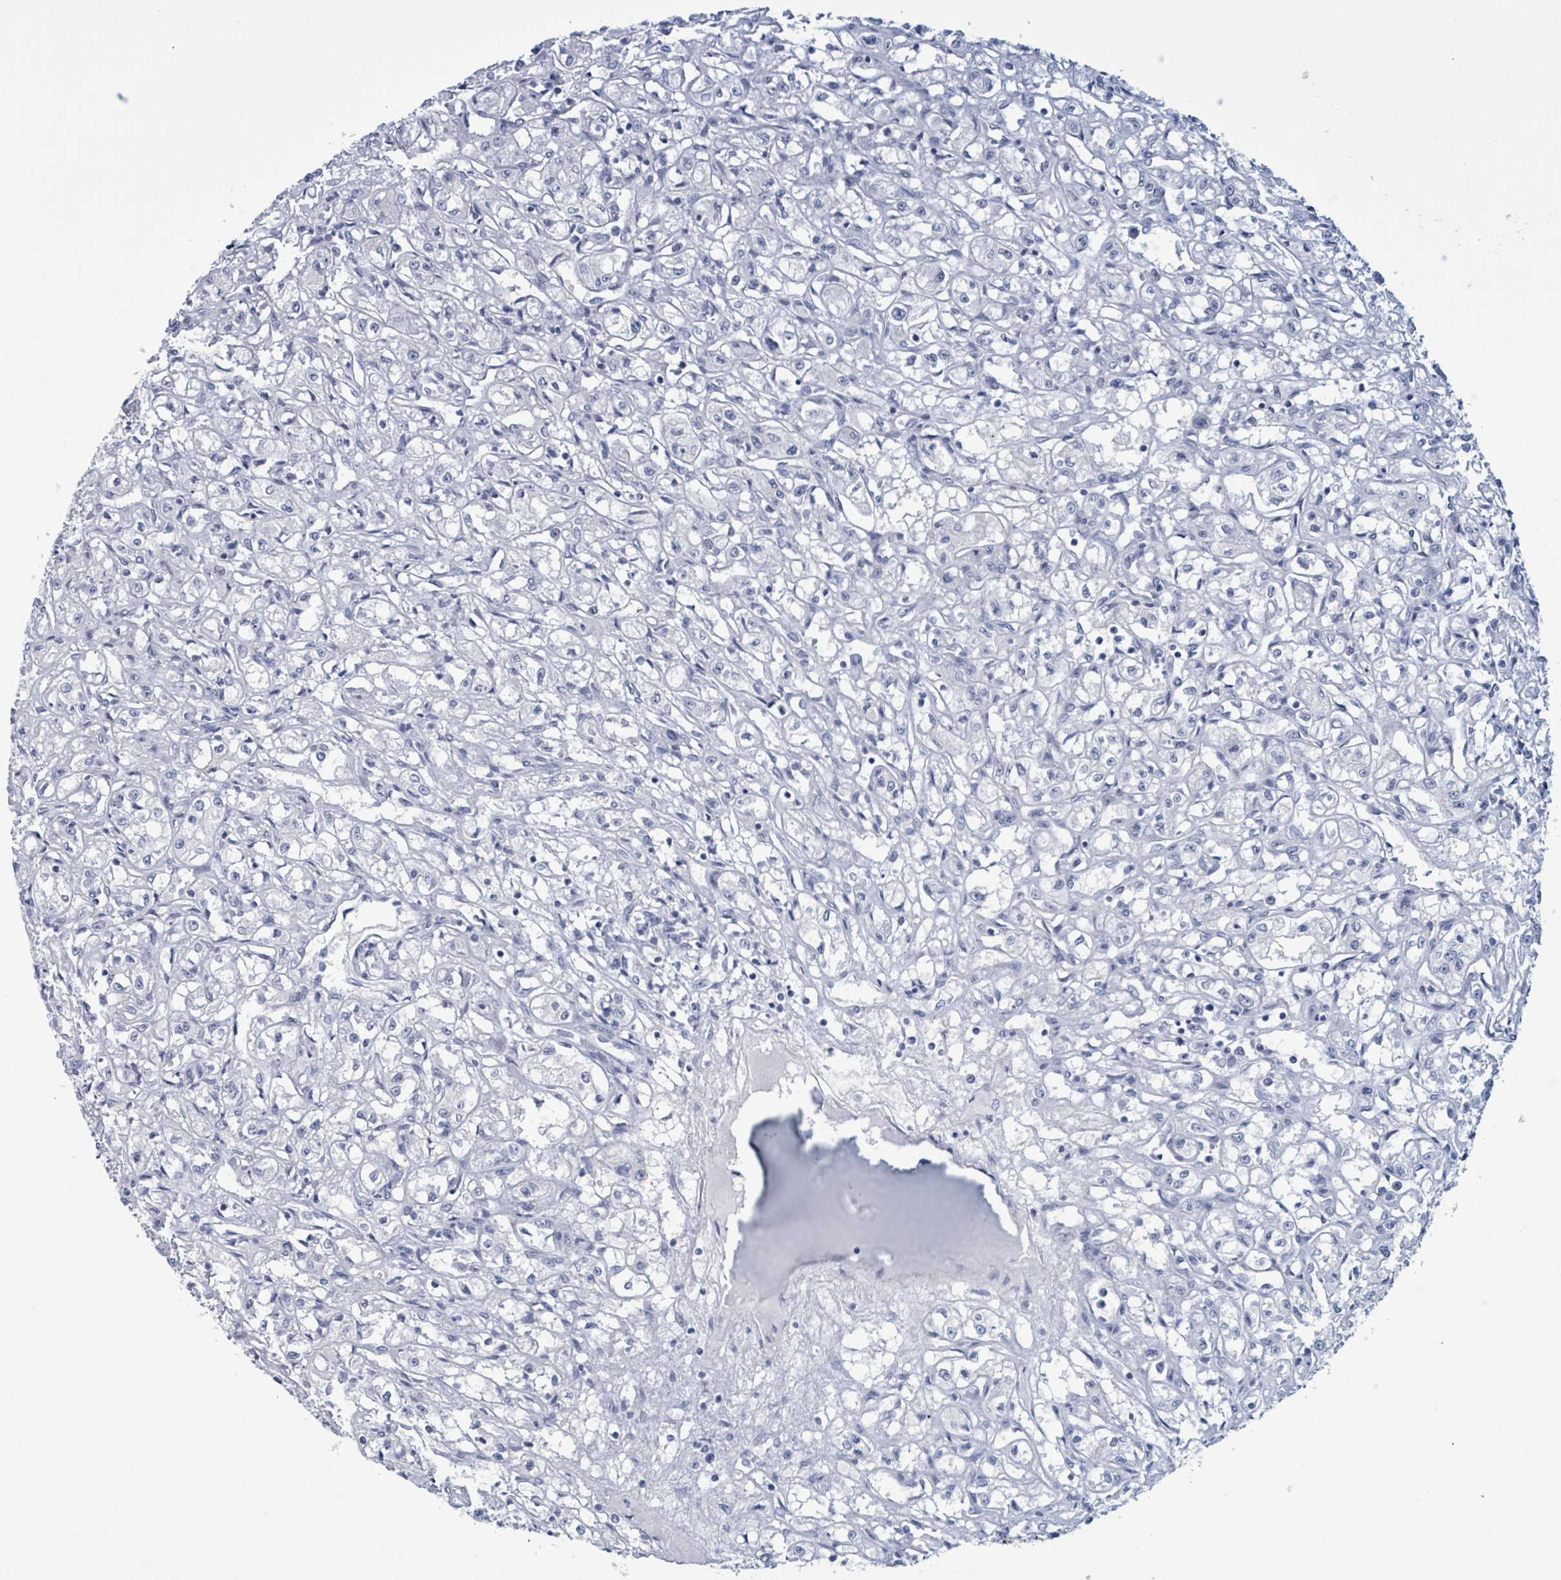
{"staining": {"intensity": "negative", "quantity": "none", "location": "none"}, "tissue": "renal cancer", "cell_type": "Tumor cells", "image_type": "cancer", "snomed": [{"axis": "morphology", "description": "Adenocarcinoma, NOS"}, {"axis": "topography", "description": "Kidney"}], "caption": "Immunohistochemical staining of human adenocarcinoma (renal) reveals no significant positivity in tumor cells.", "gene": "CT45A5", "patient": {"sex": "male", "age": 56}}